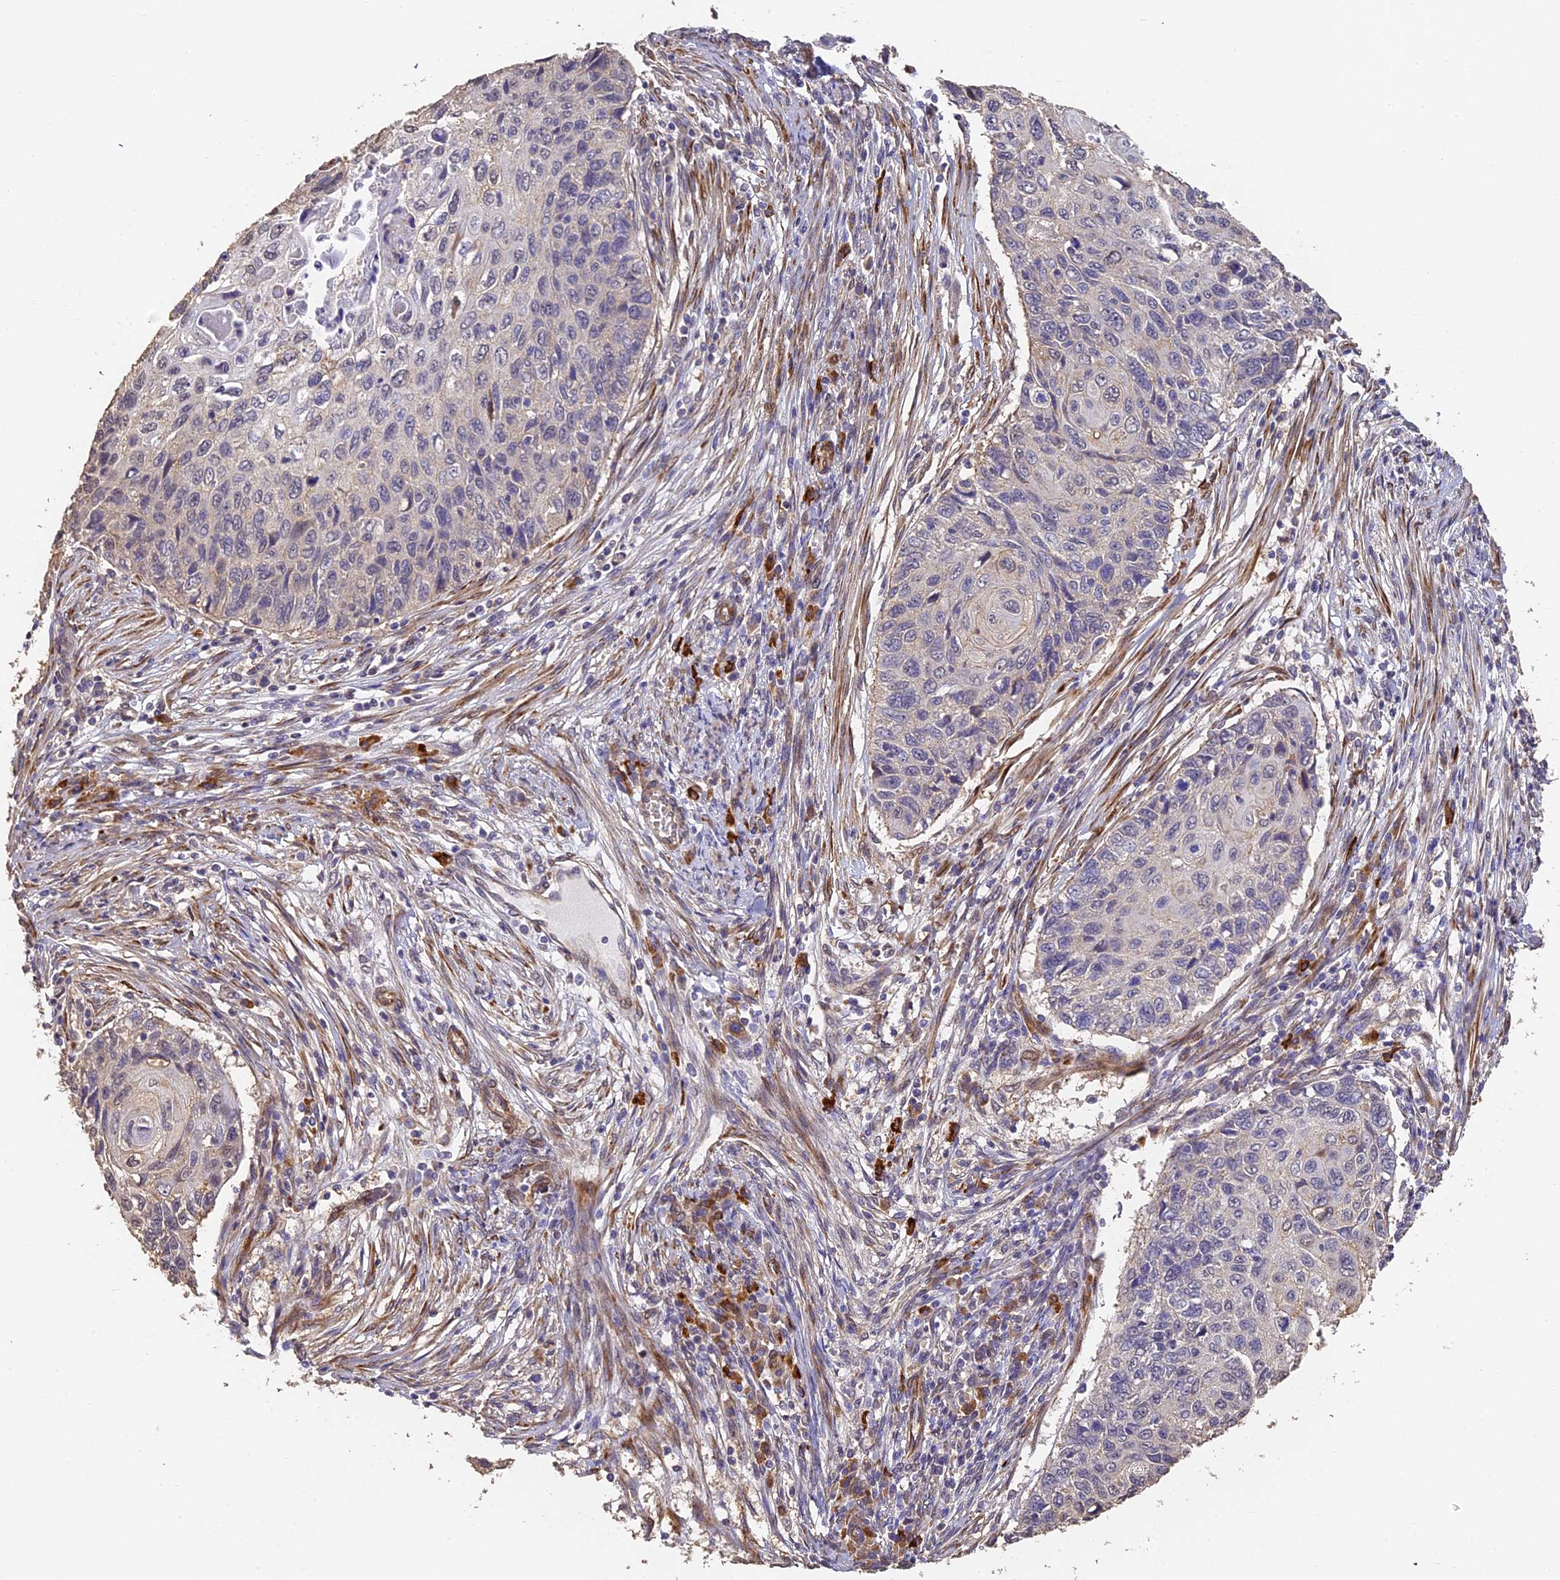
{"staining": {"intensity": "negative", "quantity": "none", "location": "none"}, "tissue": "cervical cancer", "cell_type": "Tumor cells", "image_type": "cancer", "snomed": [{"axis": "morphology", "description": "Squamous cell carcinoma, NOS"}, {"axis": "topography", "description": "Cervix"}], "caption": "This micrograph is of cervical cancer stained with immunohistochemistry to label a protein in brown with the nuclei are counter-stained blue. There is no staining in tumor cells.", "gene": "SLC11A1", "patient": {"sex": "female", "age": 70}}